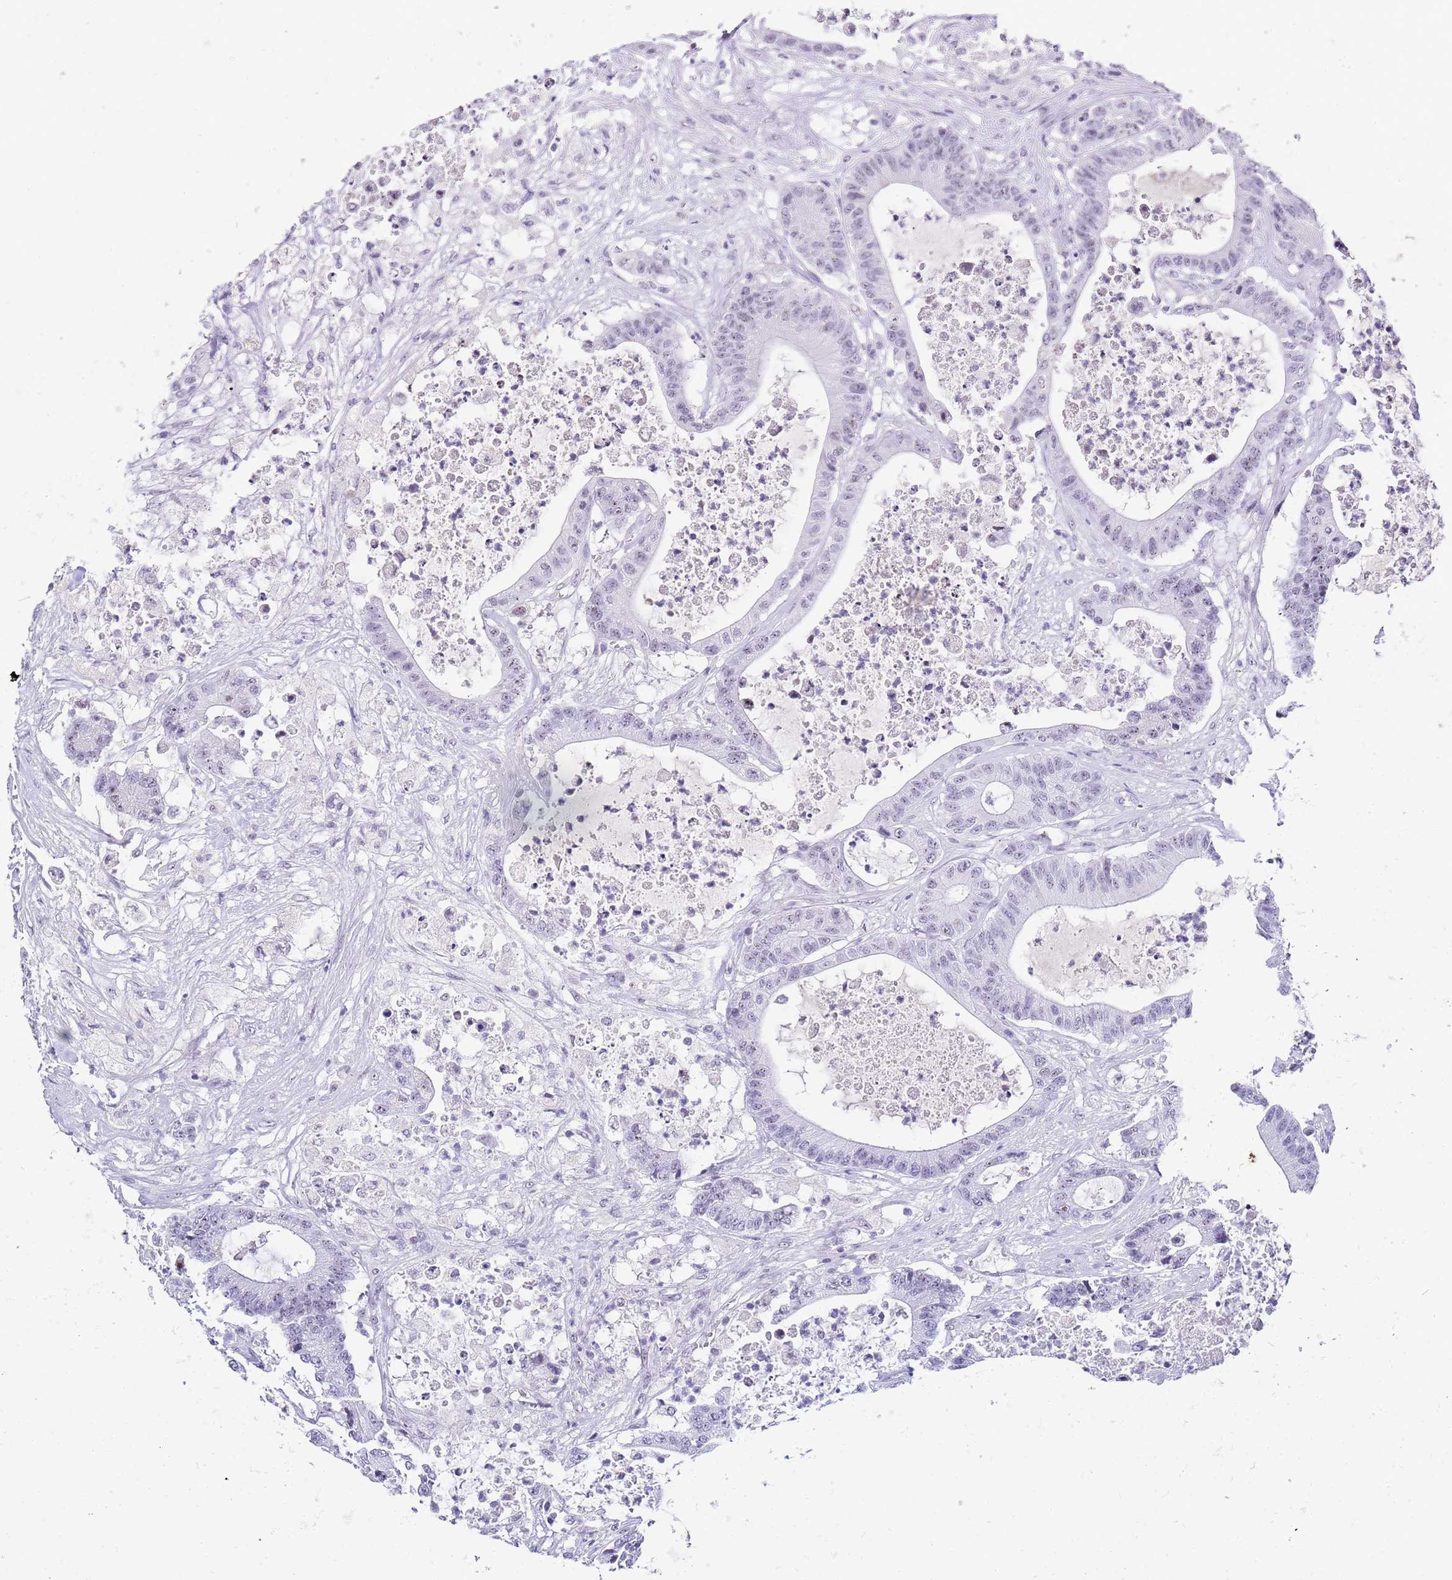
{"staining": {"intensity": "negative", "quantity": "none", "location": "none"}, "tissue": "colorectal cancer", "cell_type": "Tumor cells", "image_type": "cancer", "snomed": [{"axis": "morphology", "description": "Adenocarcinoma, NOS"}, {"axis": "topography", "description": "Colon"}], "caption": "Photomicrograph shows no significant protein positivity in tumor cells of adenocarcinoma (colorectal).", "gene": "NOP56", "patient": {"sex": "female", "age": 84}}